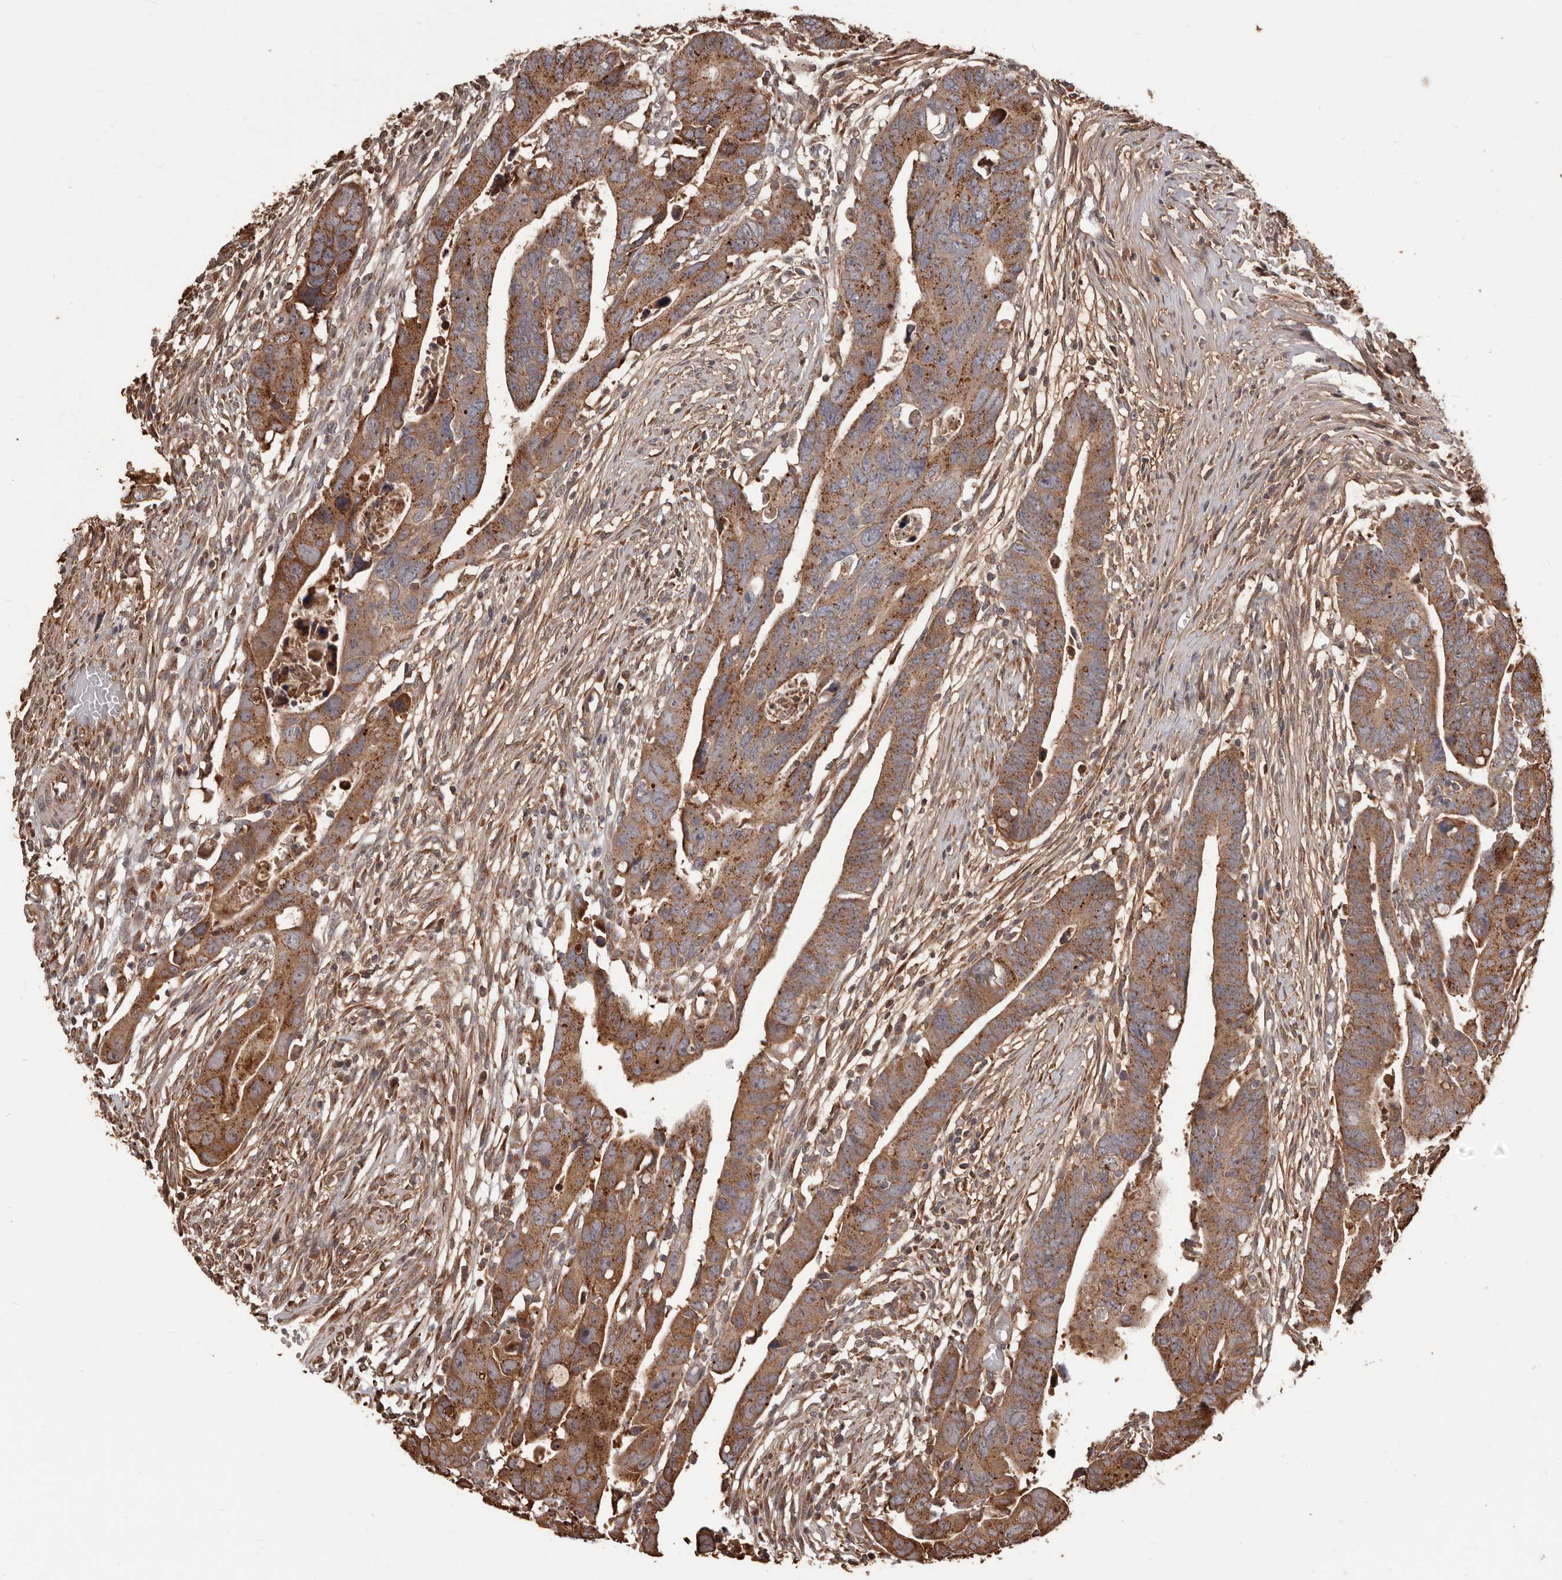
{"staining": {"intensity": "moderate", "quantity": ">75%", "location": "cytoplasmic/membranous"}, "tissue": "colorectal cancer", "cell_type": "Tumor cells", "image_type": "cancer", "snomed": [{"axis": "morphology", "description": "Adenocarcinoma, NOS"}, {"axis": "topography", "description": "Rectum"}], "caption": "Protein staining reveals moderate cytoplasmic/membranous expression in approximately >75% of tumor cells in colorectal adenocarcinoma. Nuclei are stained in blue.", "gene": "MTO1", "patient": {"sex": "female", "age": 65}}